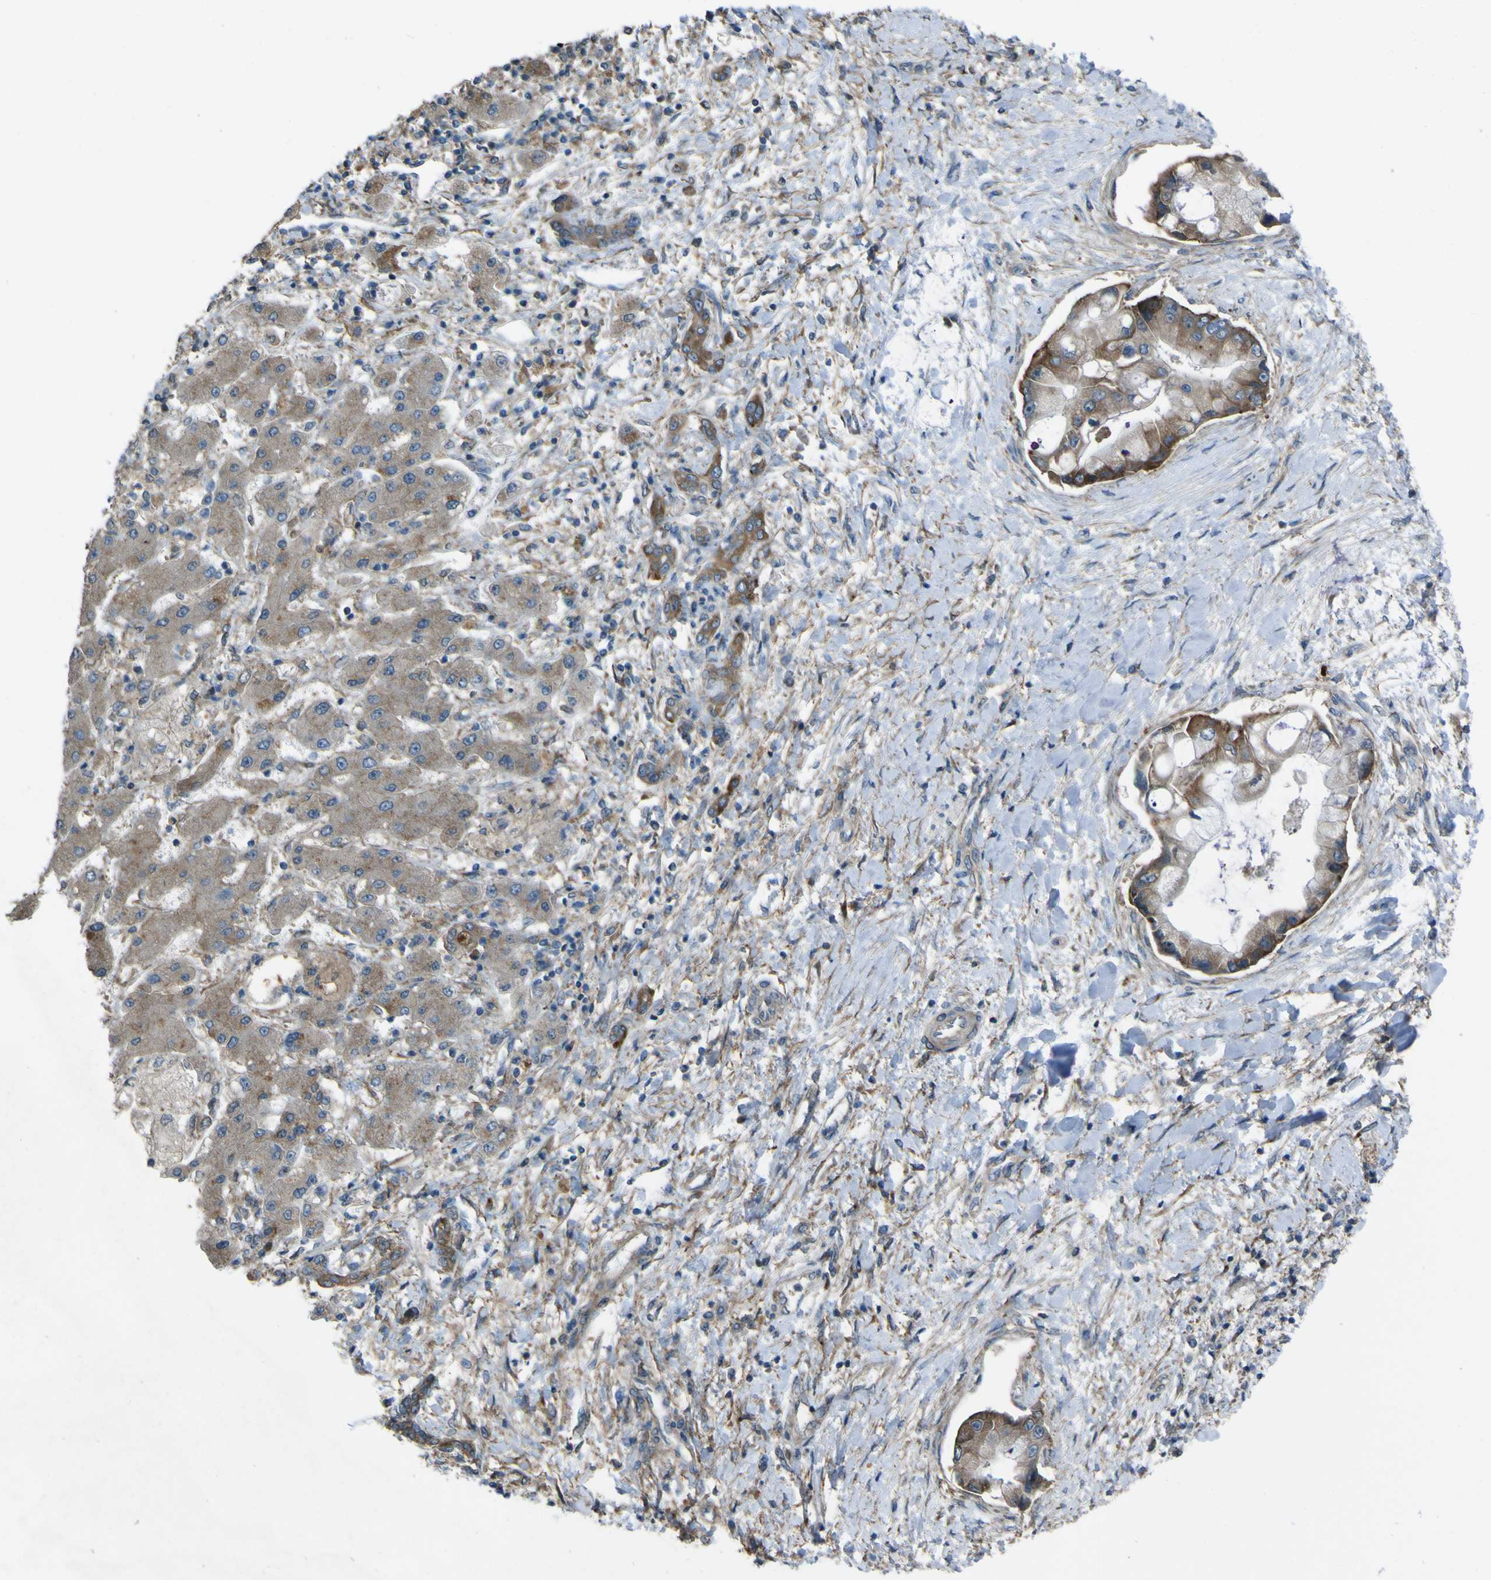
{"staining": {"intensity": "moderate", "quantity": ">75%", "location": "cytoplasmic/membranous"}, "tissue": "liver cancer", "cell_type": "Tumor cells", "image_type": "cancer", "snomed": [{"axis": "morphology", "description": "Cholangiocarcinoma"}, {"axis": "topography", "description": "Liver"}], "caption": "DAB (3,3'-diaminobenzidine) immunohistochemical staining of liver cholangiocarcinoma reveals moderate cytoplasmic/membranous protein positivity in approximately >75% of tumor cells.", "gene": "NAALADL2", "patient": {"sex": "male", "age": 50}}